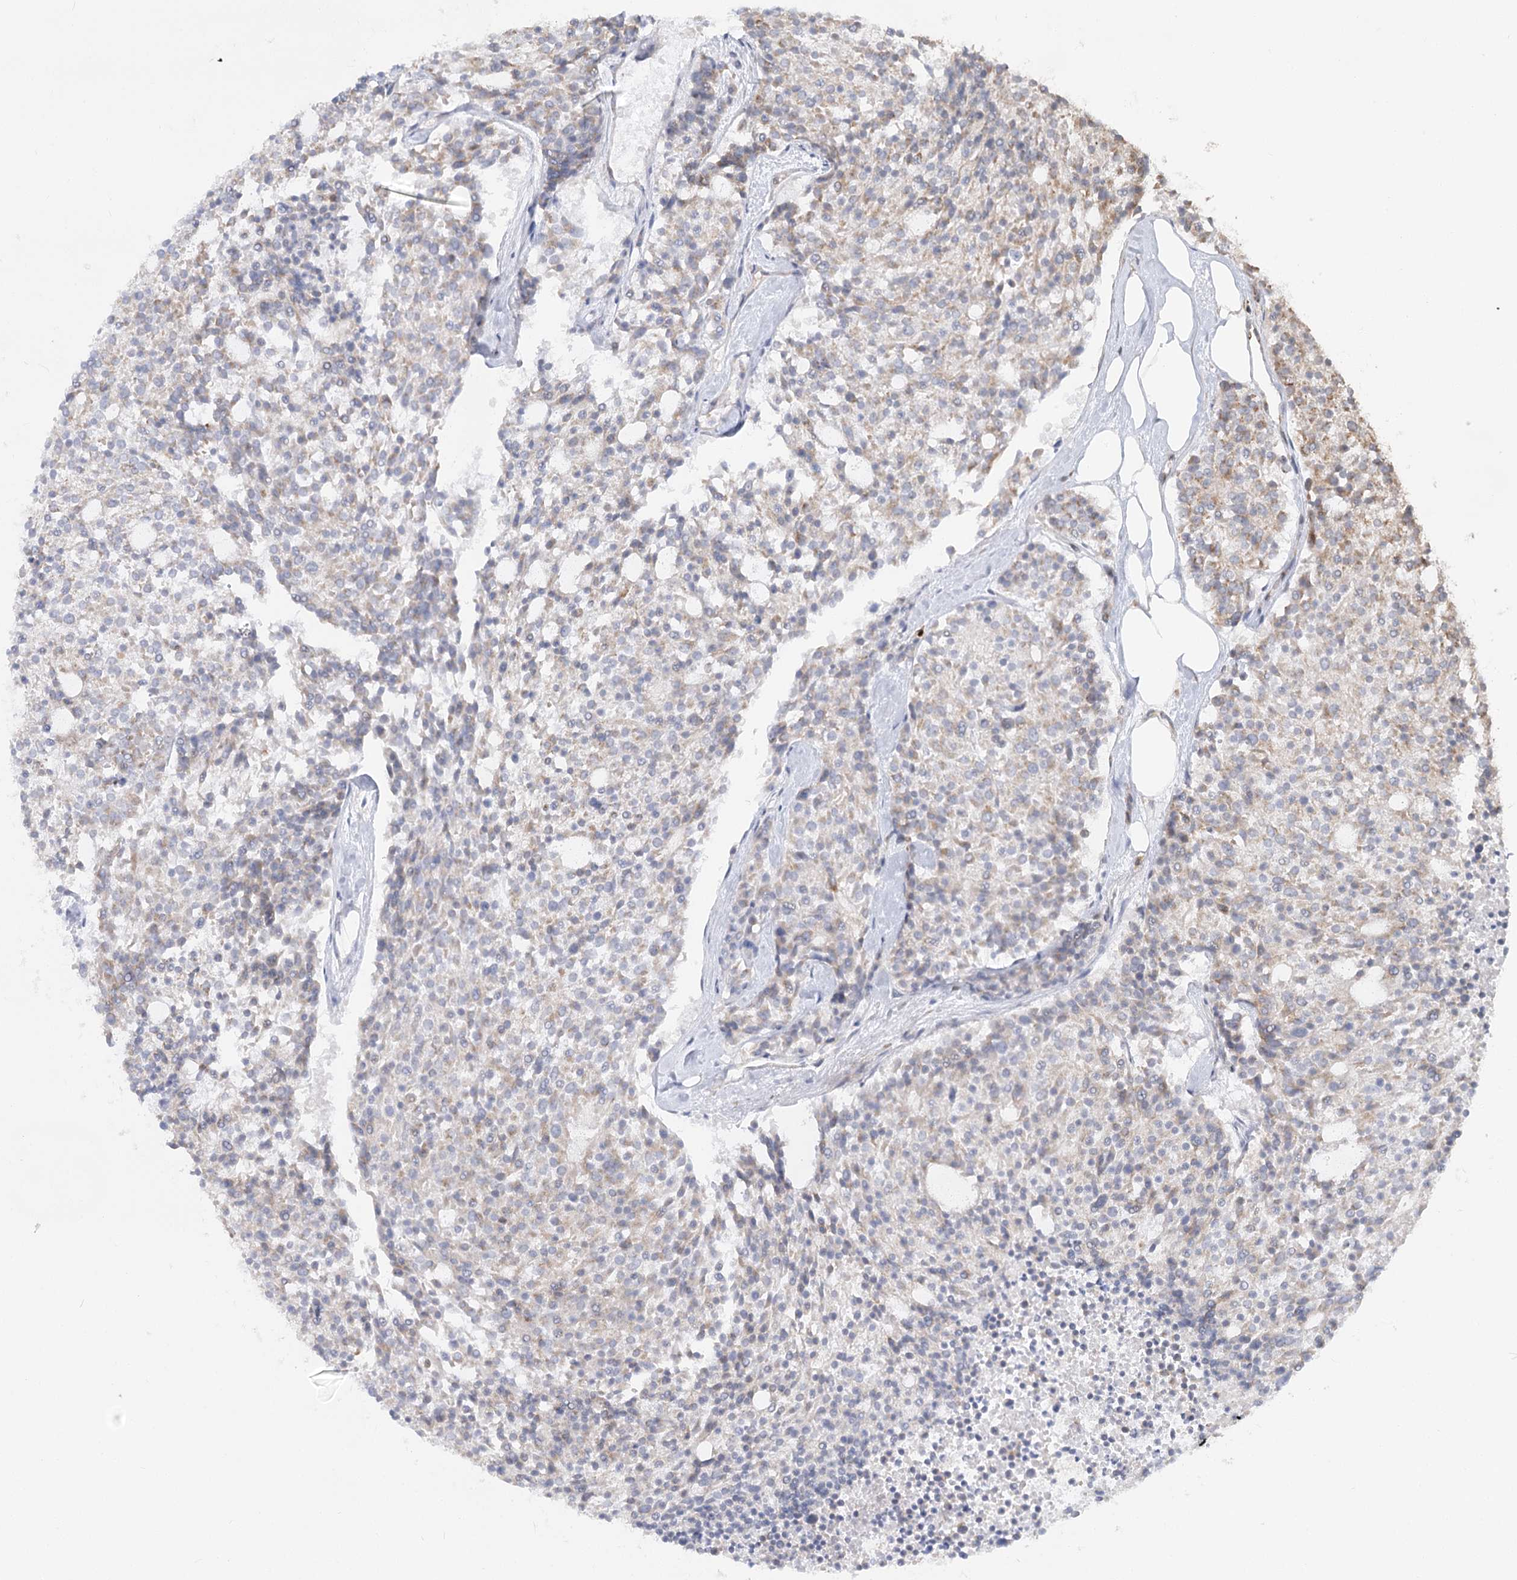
{"staining": {"intensity": "weak", "quantity": "25%-75%", "location": "cytoplasmic/membranous"}, "tissue": "carcinoid", "cell_type": "Tumor cells", "image_type": "cancer", "snomed": [{"axis": "morphology", "description": "Carcinoid, malignant, NOS"}, {"axis": "topography", "description": "Pancreas"}], "caption": "Carcinoid stained for a protein shows weak cytoplasmic/membranous positivity in tumor cells.", "gene": "MTMR3", "patient": {"sex": "female", "age": 54}}